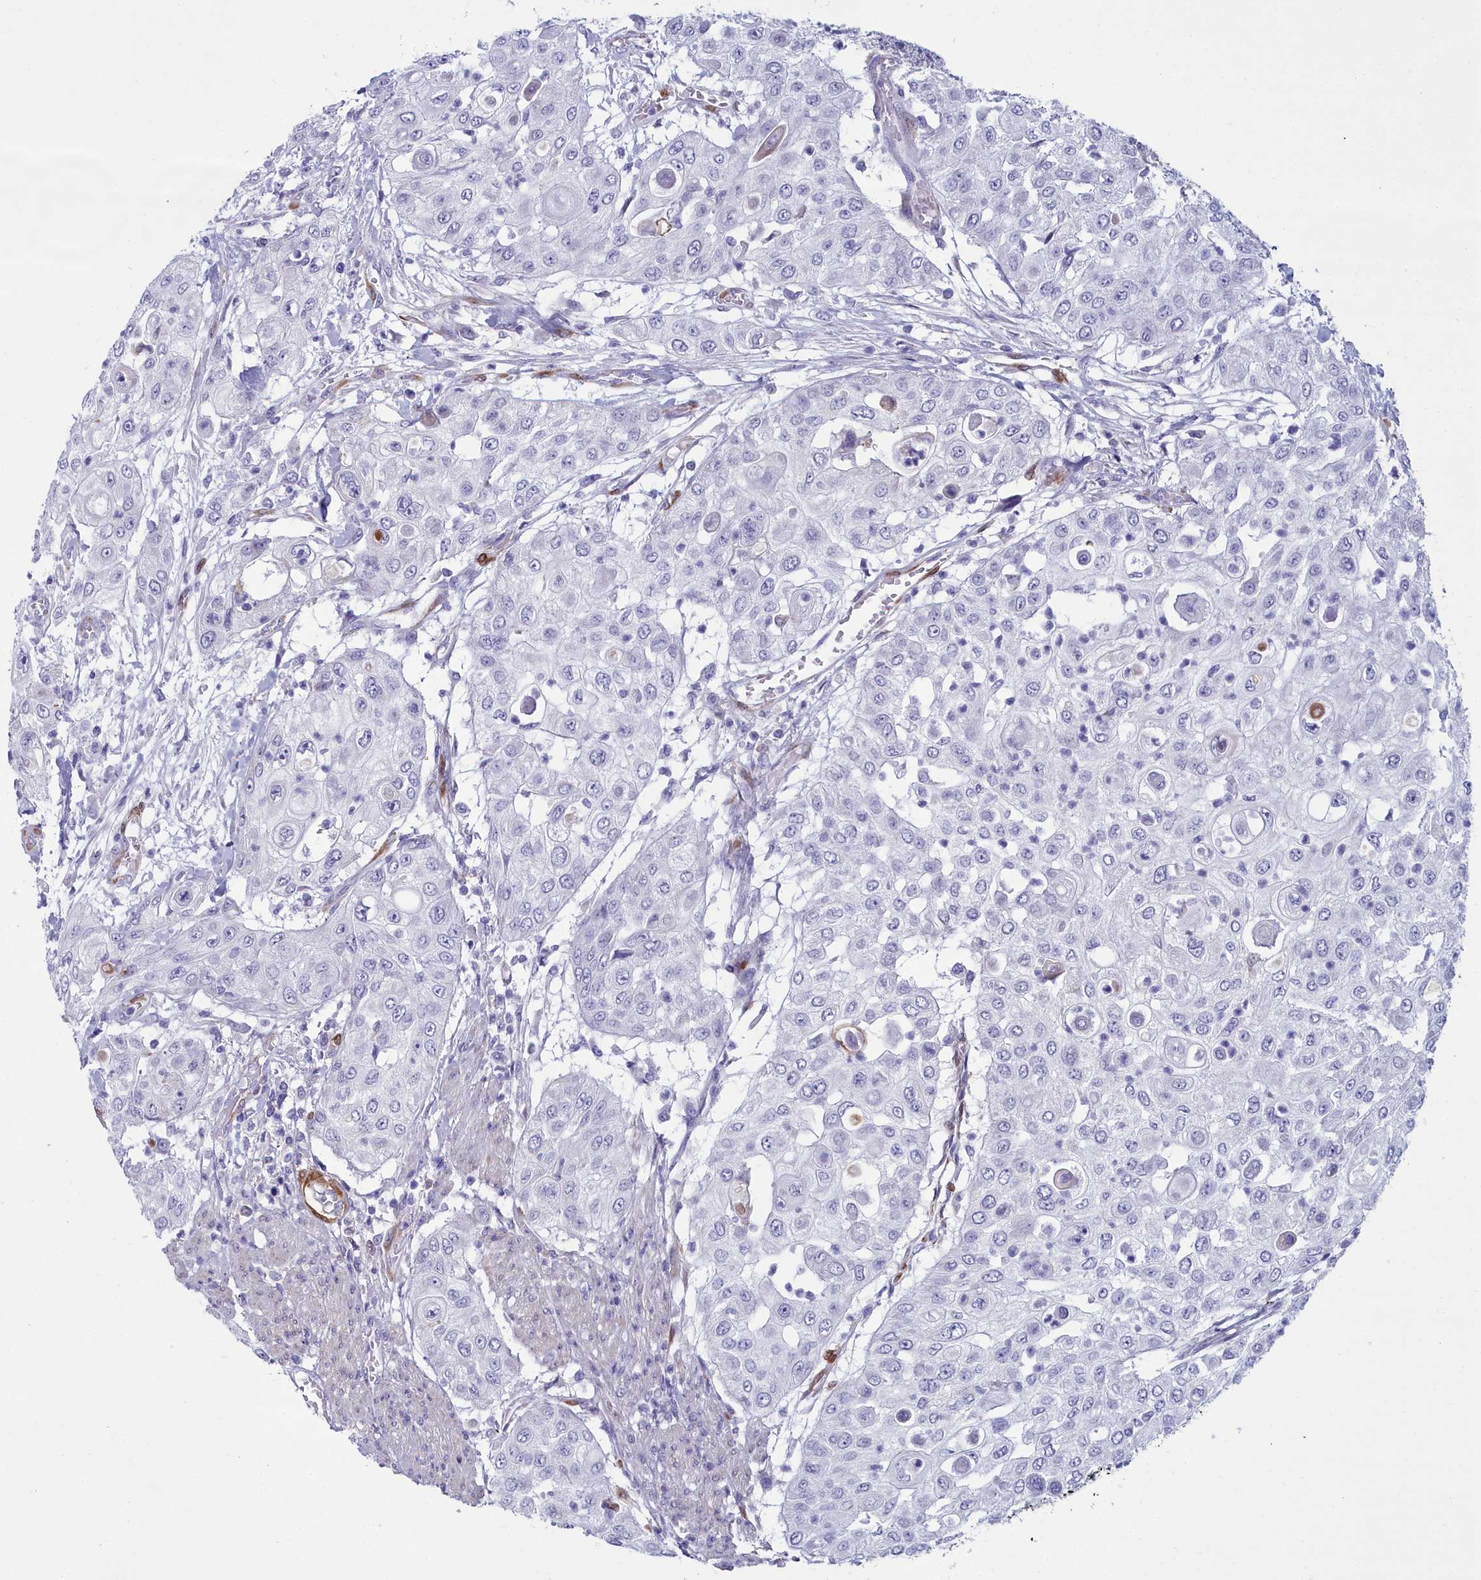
{"staining": {"intensity": "negative", "quantity": "none", "location": "none"}, "tissue": "urothelial cancer", "cell_type": "Tumor cells", "image_type": "cancer", "snomed": [{"axis": "morphology", "description": "Urothelial carcinoma, High grade"}, {"axis": "topography", "description": "Urinary bladder"}], "caption": "The immunohistochemistry (IHC) histopathology image has no significant expression in tumor cells of urothelial carcinoma (high-grade) tissue. Nuclei are stained in blue.", "gene": "PPP1R14A", "patient": {"sex": "female", "age": 79}}